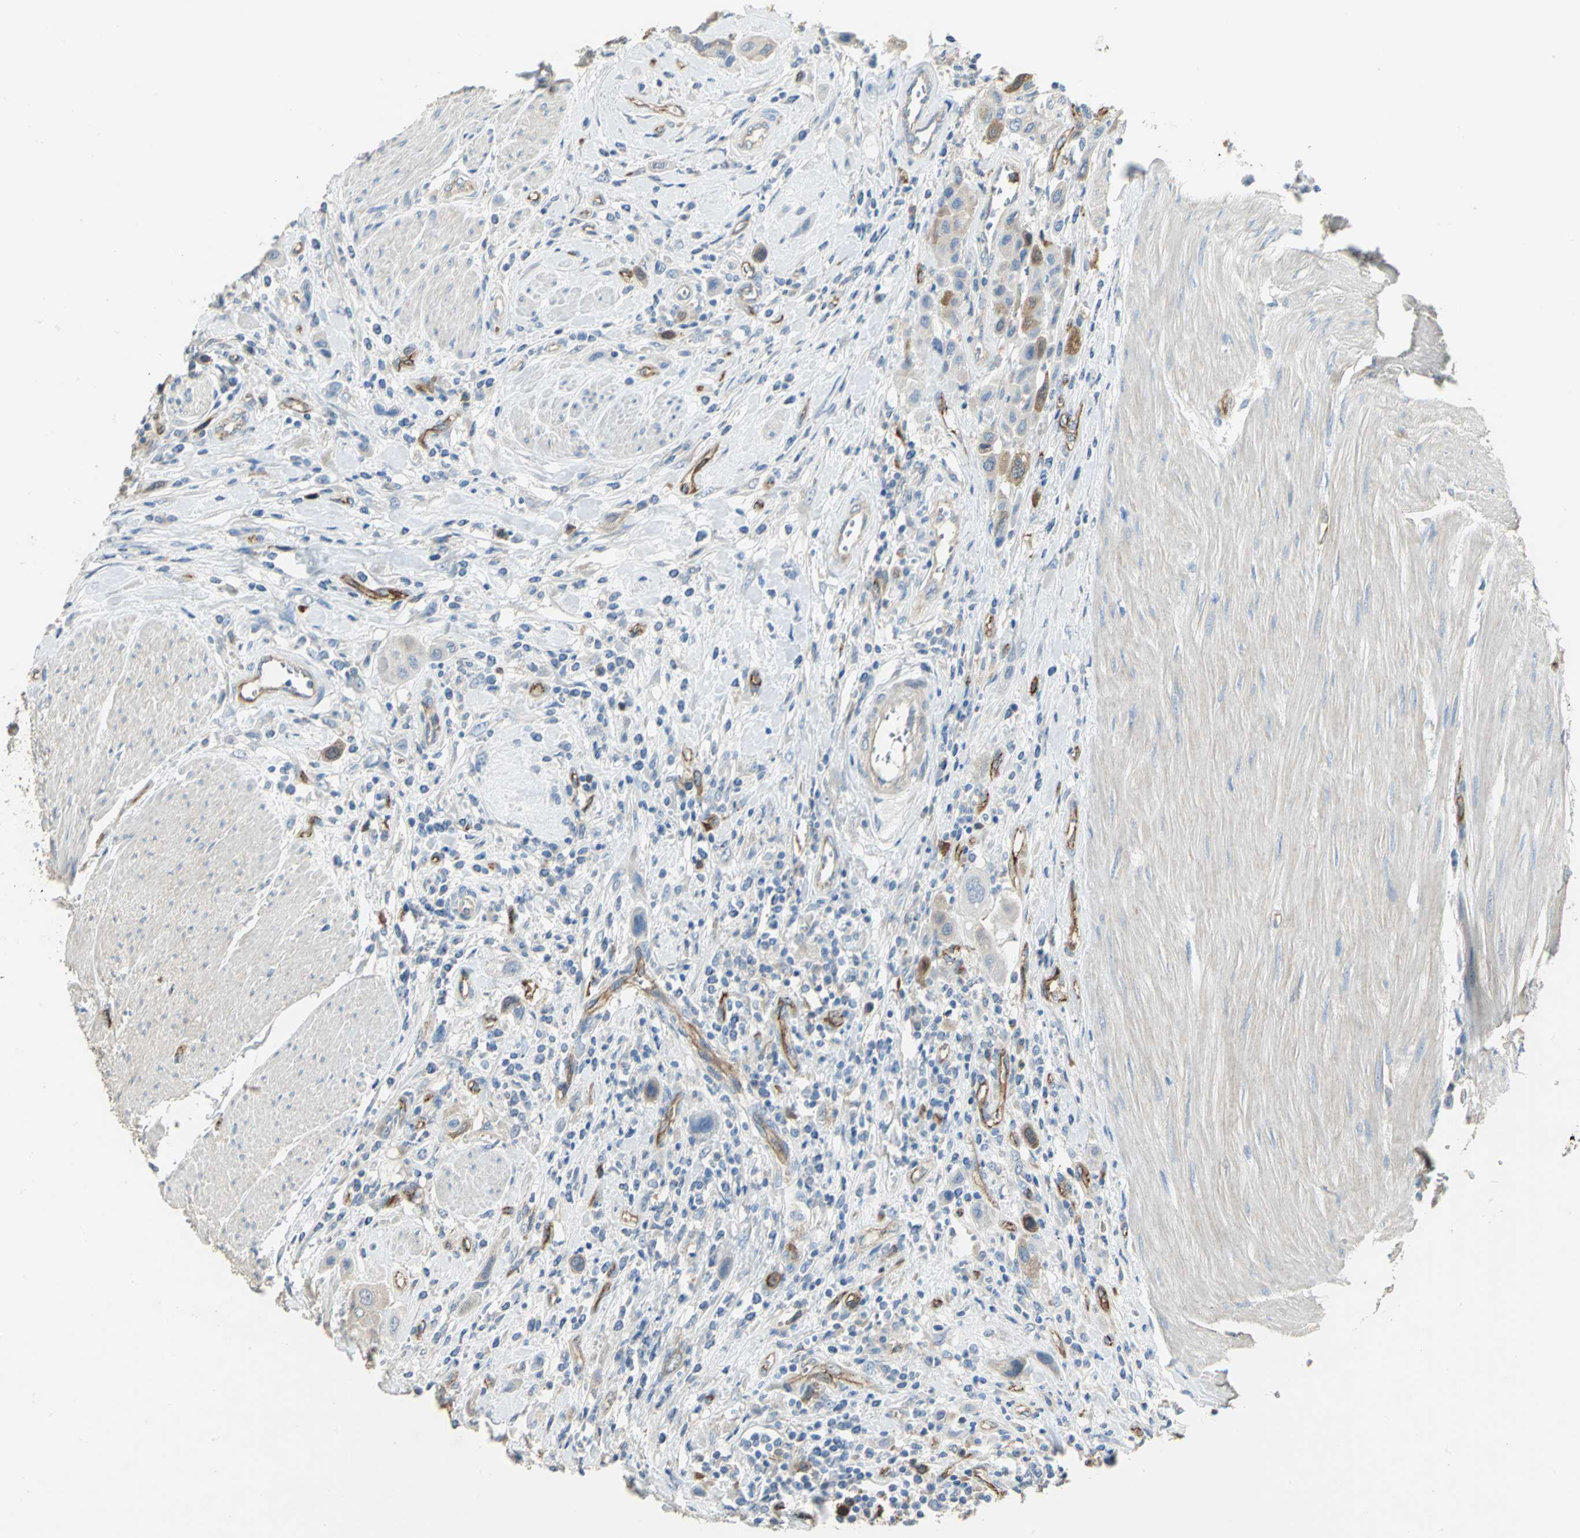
{"staining": {"intensity": "strong", "quantity": "<25%", "location": "cytoplasmic/membranous"}, "tissue": "urothelial cancer", "cell_type": "Tumor cells", "image_type": "cancer", "snomed": [{"axis": "morphology", "description": "Urothelial carcinoma, High grade"}, {"axis": "topography", "description": "Urinary bladder"}], "caption": "Urothelial cancer was stained to show a protein in brown. There is medium levels of strong cytoplasmic/membranous positivity in approximately <25% of tumor cells.", "gene": "DLGAP5", "patient": {"sex": "male", "age": 50}}